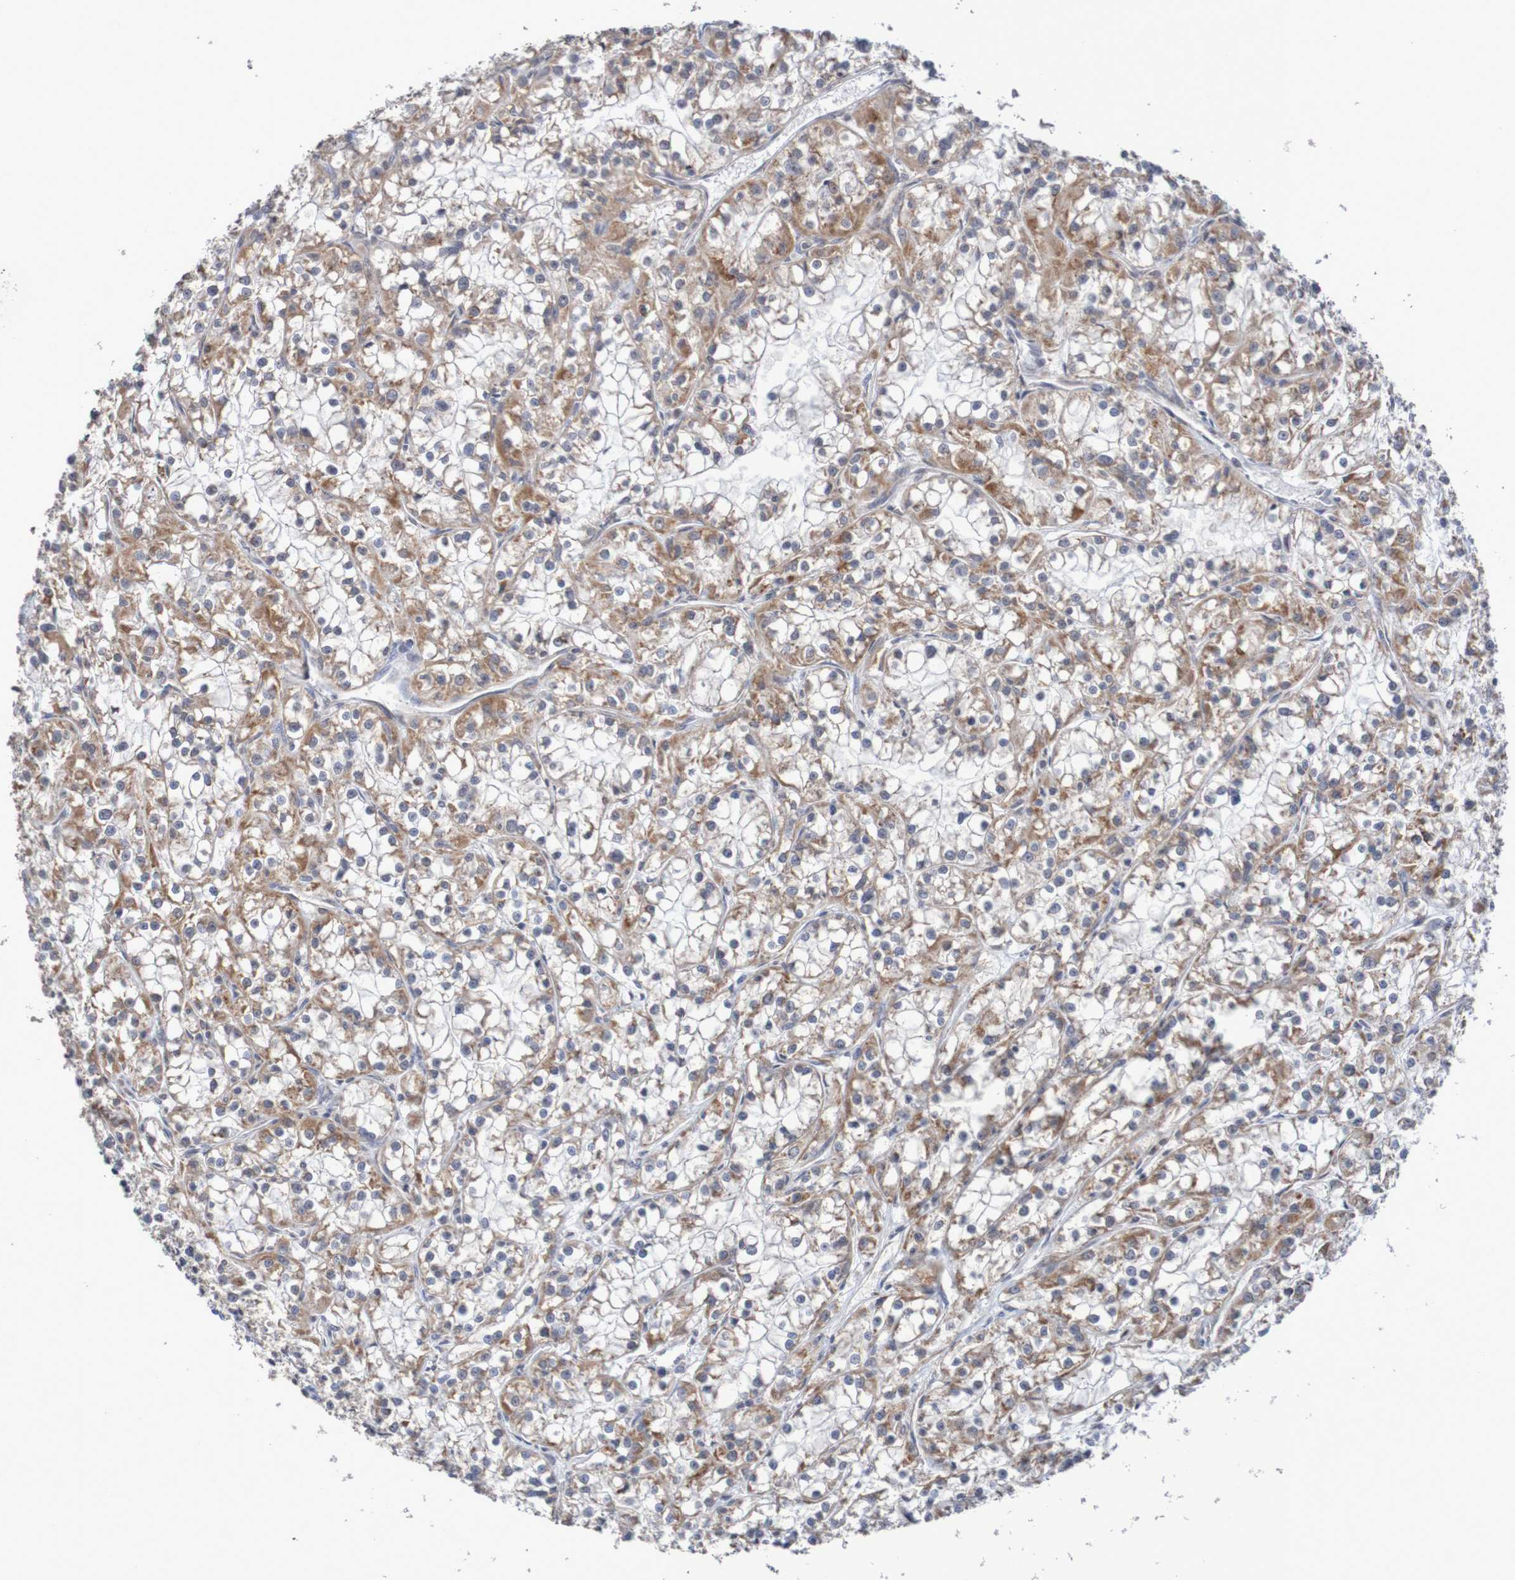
{"staining": {"intensity": "moderate", "quantity": ">75%", "location": "cytoplasmic/membranous"}, "tissue": "renal cancer", "cell_type": "Tumor cells", "image_type": "cancer", "snomed": [{"axis": "morphology", "description": "Adenocarcinoma, NOS"}, {"axis": "topography", "description": "Kidney"}], "caption": "There is medium levels of moderate cytoplasmic/membranous positivity in tumor cells of adenocarcinoma (renal), as demonstrated by immunohistochemical staining (brown color).", "gene": "DVL1", "patient": {"sex": "female", "age": 52}}